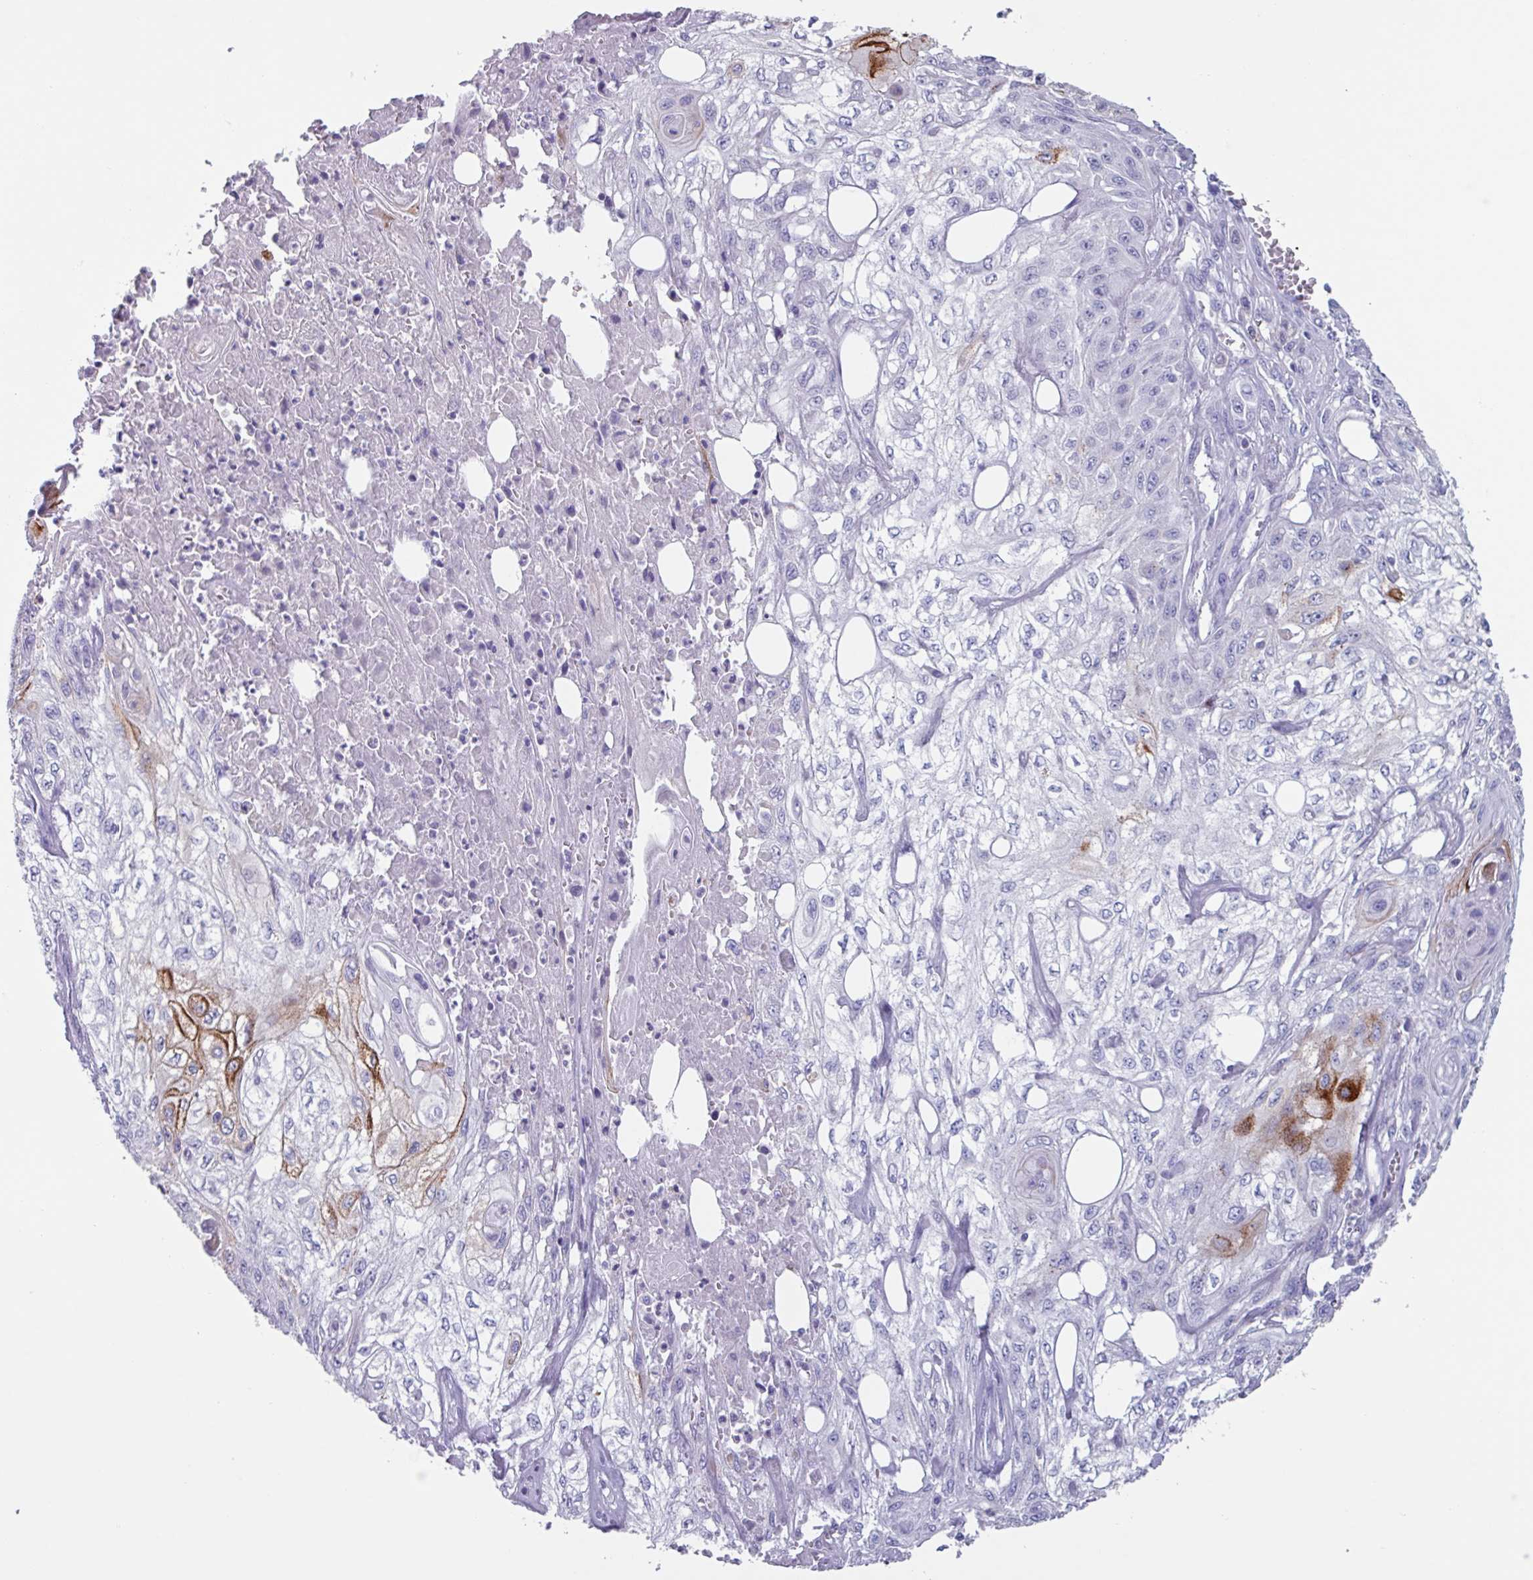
{"staining": {"intensity": "strong", "quantity": "<25%", "location": "cytoplasmic/membranous"}, "tissue": "skin cancer", "cell_type": "Tumor cells", "image_type": "cancer", "snomed": [{"axis": "morphology", "description": "Squamous cell carcinoma, NOS"}, {"axis": "morphology", "description": "Squamous cell carcinoma, metastatic, NOS"}, {"axis": "topography", "description": "Skin"}, {"axis": "topography", "description": "Lymph node"}], "caption": "A brown stain shows strong cytoplasmic/membranous positivity of a protein in human skin cancer tumor cells.", "gene": "OR2T10", "patient": {"sex": "male", "age": 75}}